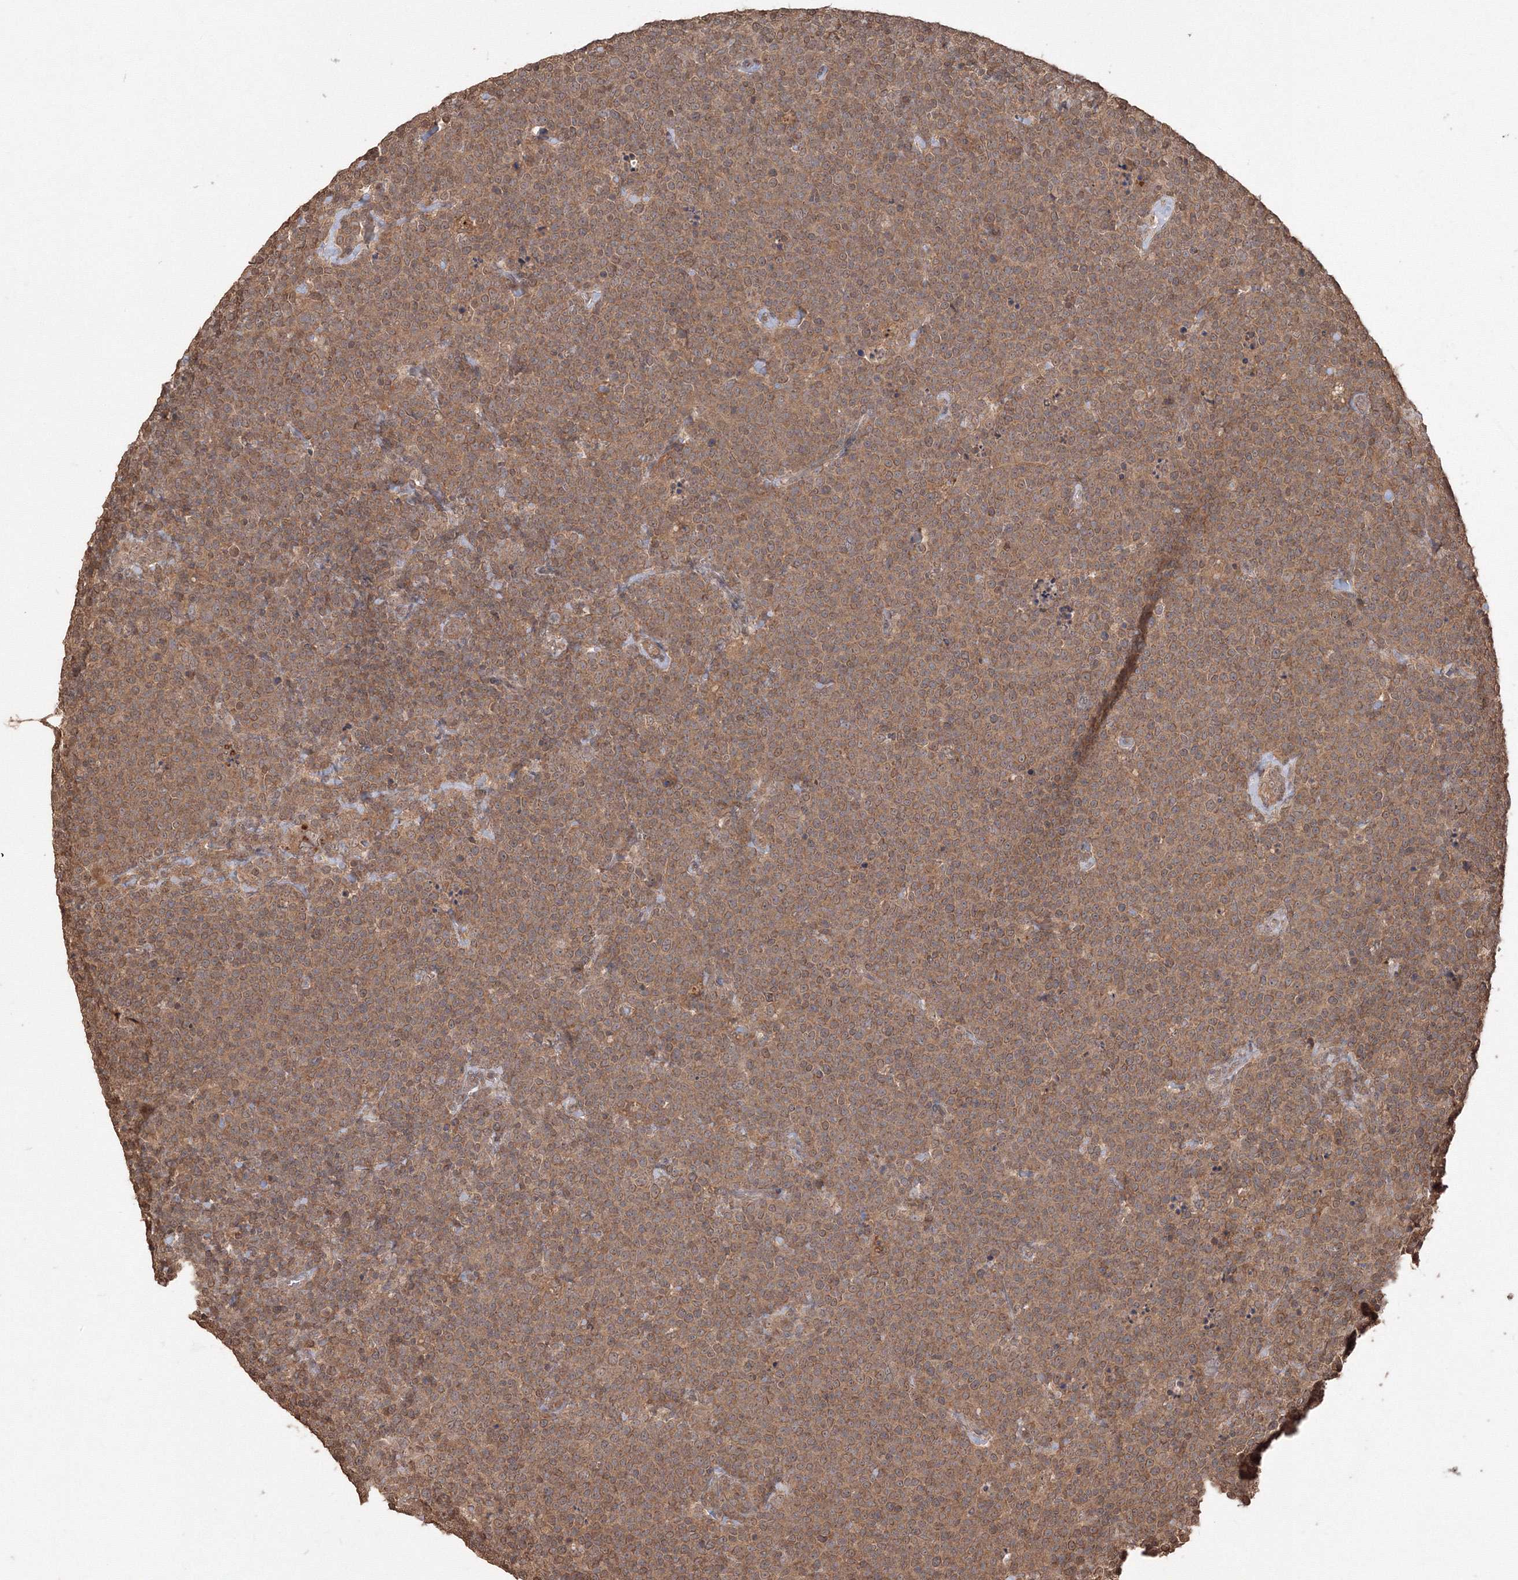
{"staining": {"intensity": "moderate", "quantity": ">75%", "location": "cytoplasmic/membranous"}, "tissue": "lymphoma", "cell_type": "Tumor cells", "image_type": "cancer", "snomed": [{"axis": "morphology", "description": "Malignant lymphoma, non-Hodgkin's type, High grade"}, {"axis": "topography", "description": "Lymph node"}], "caption": "A high-resolution photomicrograph shows immunohistochemistry (IHC) staining of malignant lymphoma, non-Hodgkin's type (high-grade), which demonstrates moderate cytoplasmic/membranous staining in about >75% of tumor cells. The protein of interest is stained brown, and the nuclei are stained in blue (DAB IHC with brightfield microscopy, high magnification).", "gene": "CCDC122", "patient": {"sex": "male", "age": 61}}